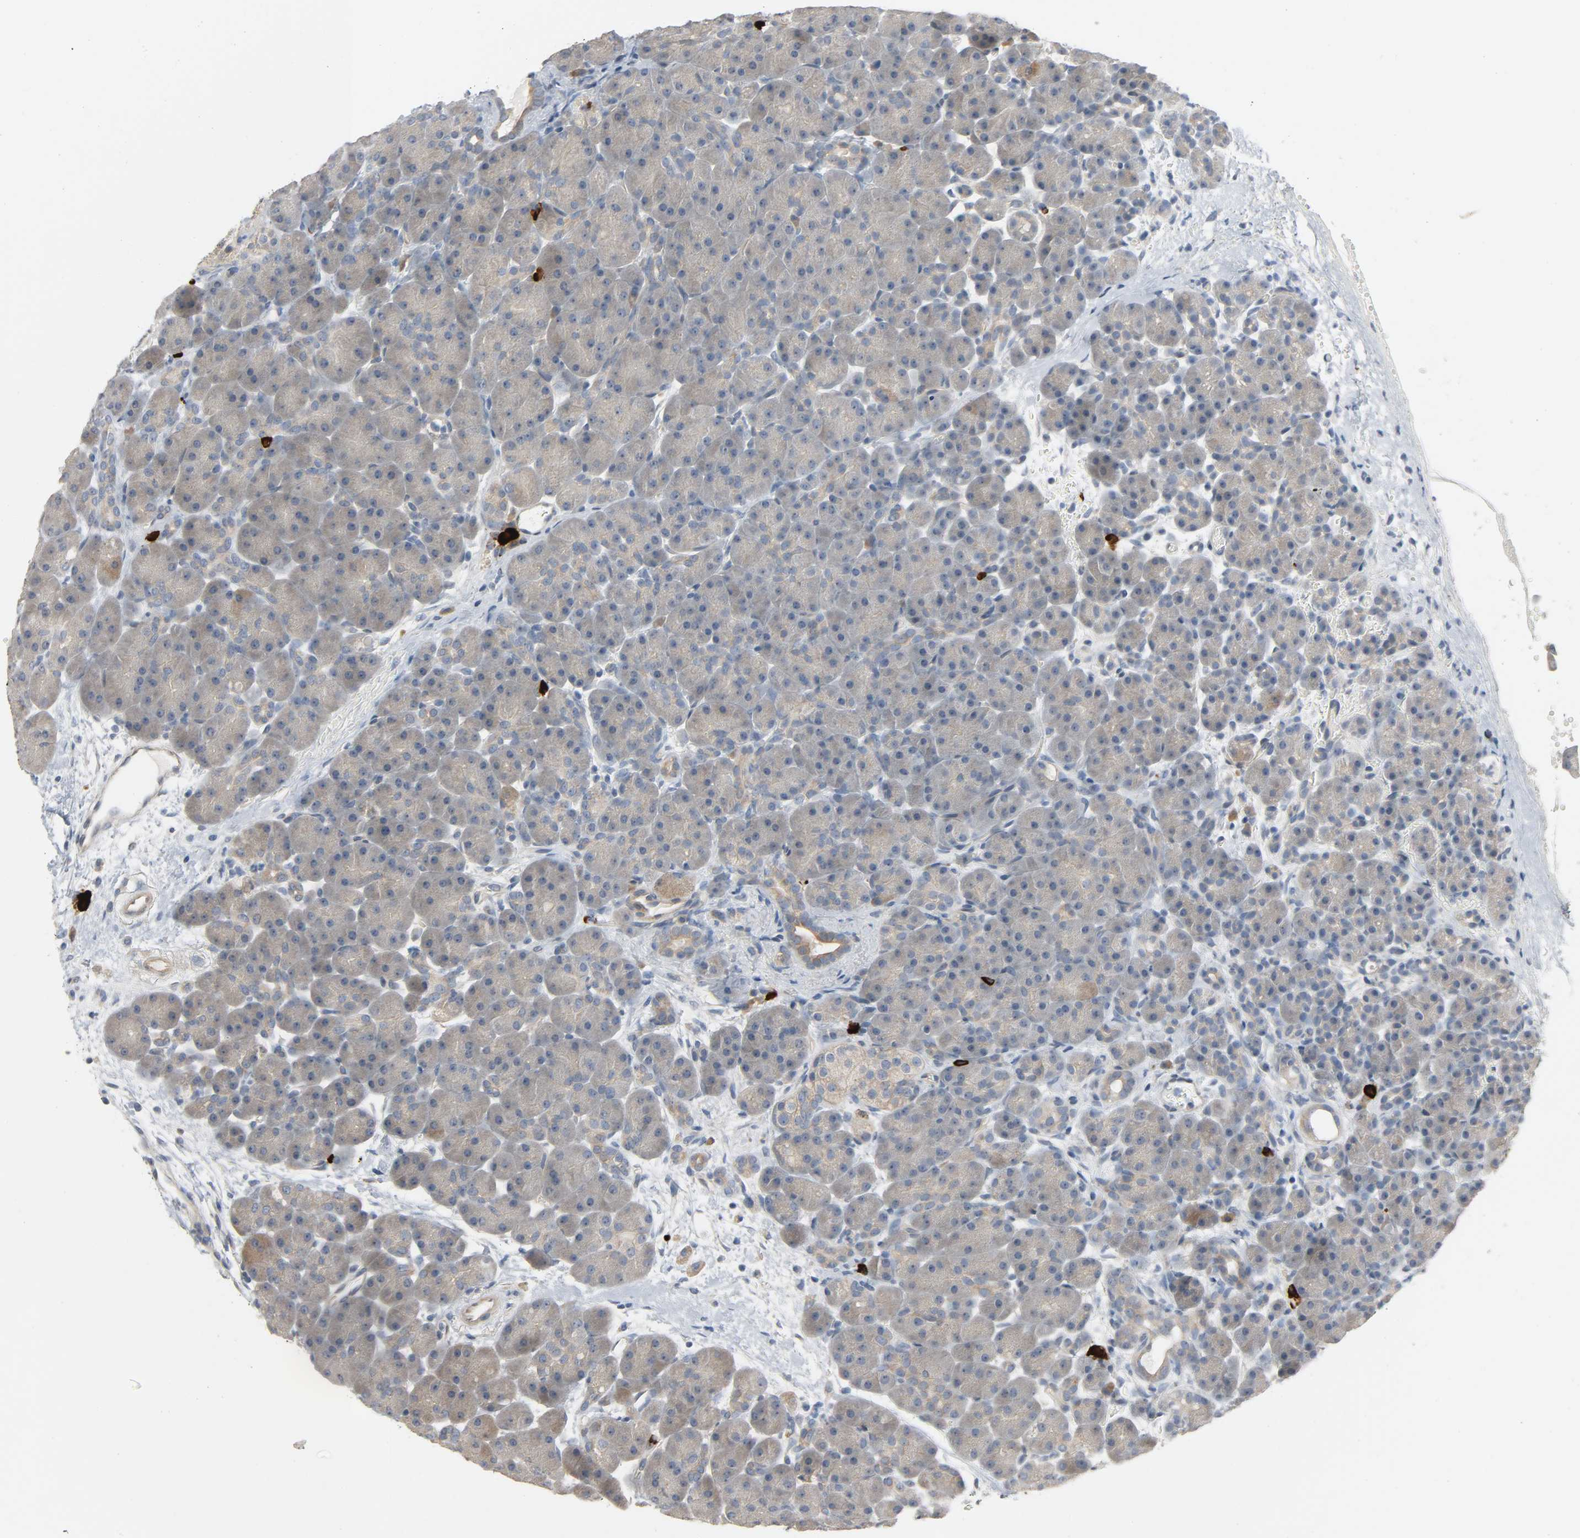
{"staining": {"intensity": "weak", "quantity": "25%-75%", "location": "cytoplasmic/membranous"}, "tissue": "pancreas", "cell_type": "Exocrine glandular cells", "image_type": "normal", "snomed": [{"axis": "morphology", "description": "Normal tissue, NOS"}, {"axis": "topography", "description": "Pancreas"}], "caption": "A photomicrograph of pancreas stained for a protein demonstrates weak cytoplasmic/membranous brown staining in exocrine glandular cells. The protein of interest is stained brown, and the nuclei are stained in blue (DAB (3,3'-diaminobenzidine) IHC with brightfield microscopy, high magnification).", "gene": "LIMCH1", "patient": {"sex": "male", "age": 66}}